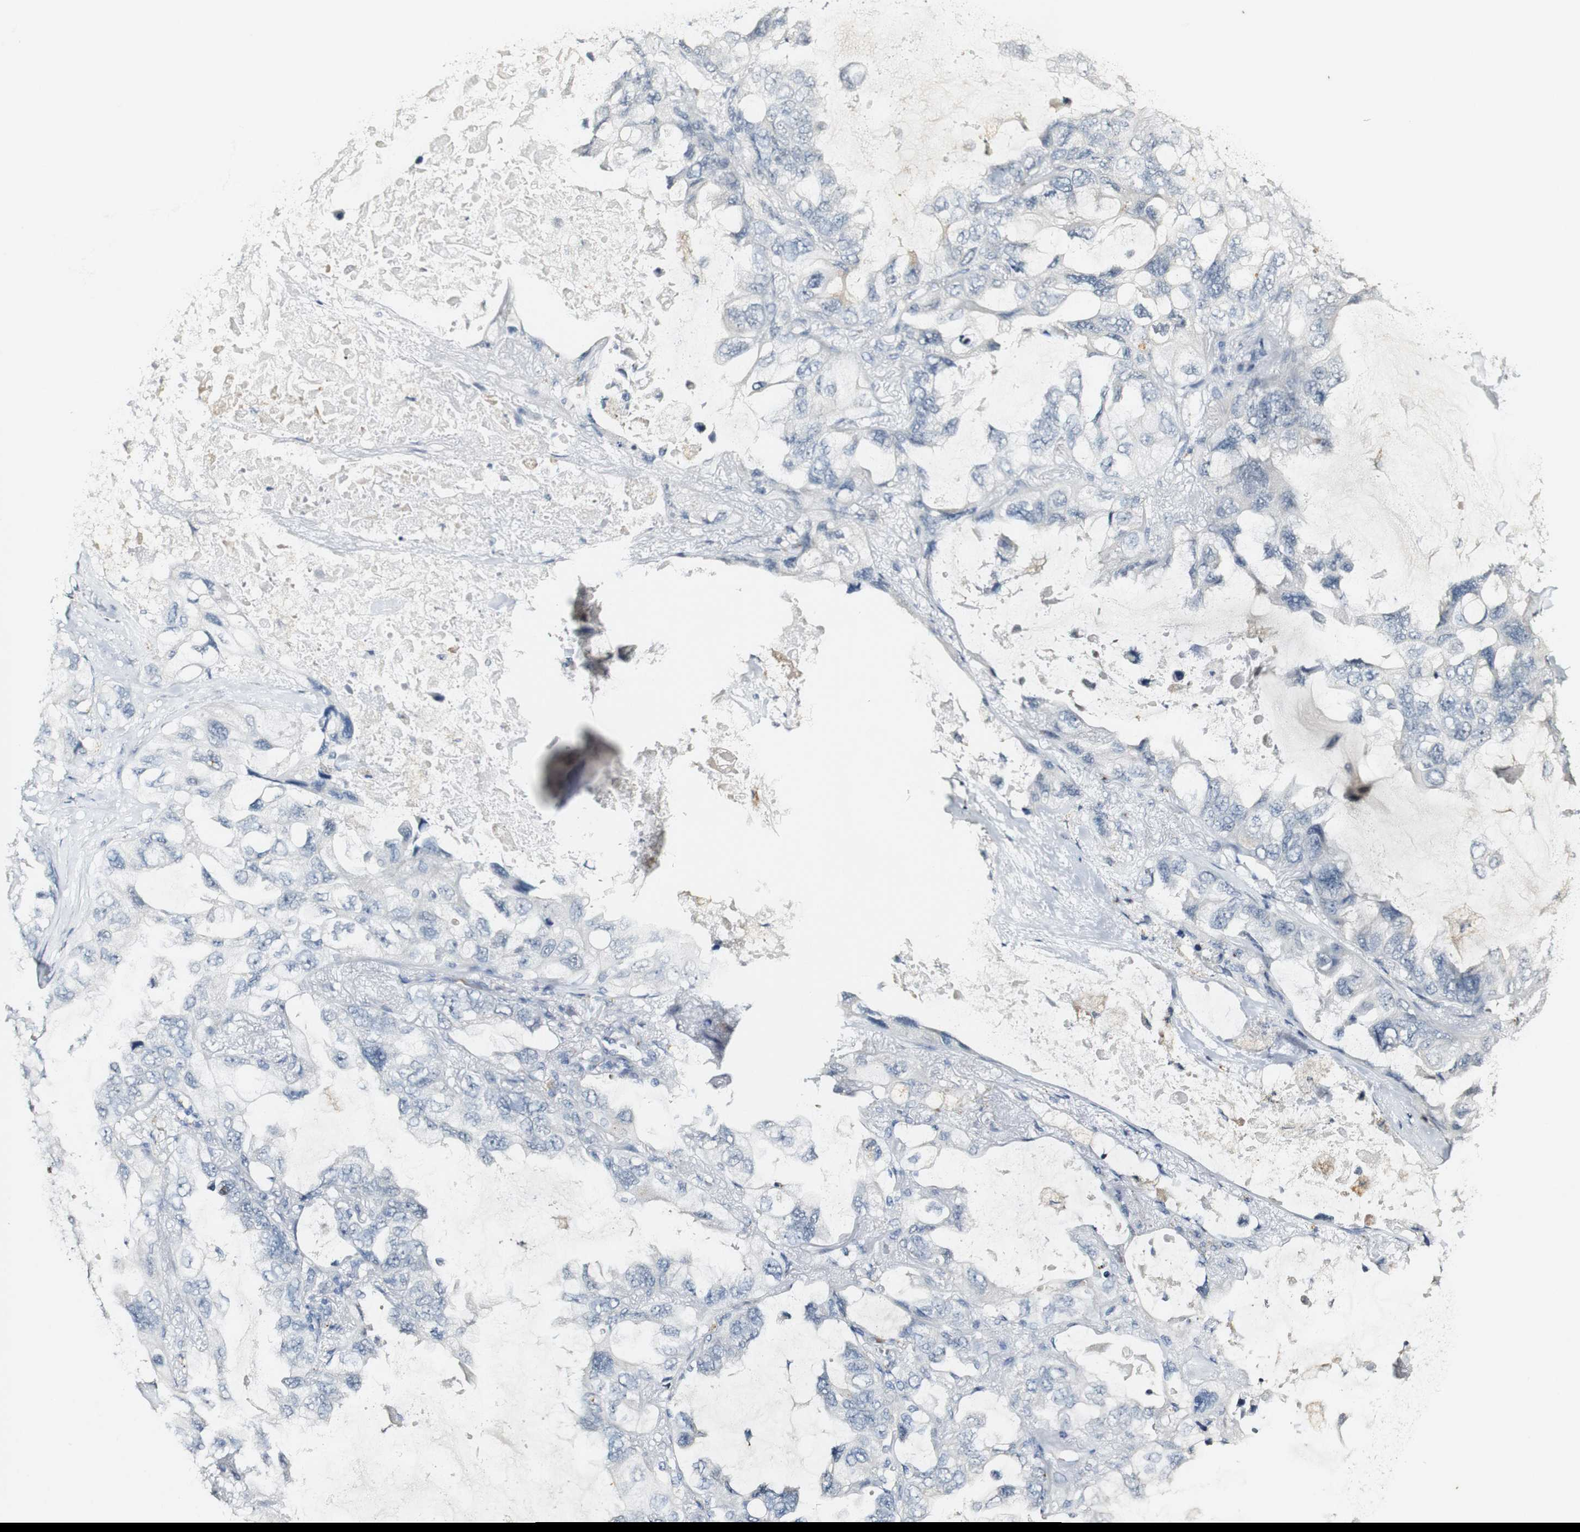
{"staining": {"intensity": "negative", "quantity": "none", "location": "none"}, "tissue": "lung cancer", "cell_type": "Tumor cells", "image_type": "cancer", "snomed": [{"axis": "morphology", "description": "Squamous cell carcinoma, NOS"}, {"axis": "topography", "description": "Lung"}], "caption": "This is a photomicrograph of IHC staining of lung cancer (squamous cell carcinoma), which shows no staining in tumor cells.", "gene": "SYT7", "patient": {"sex": "female", "age": 73}}